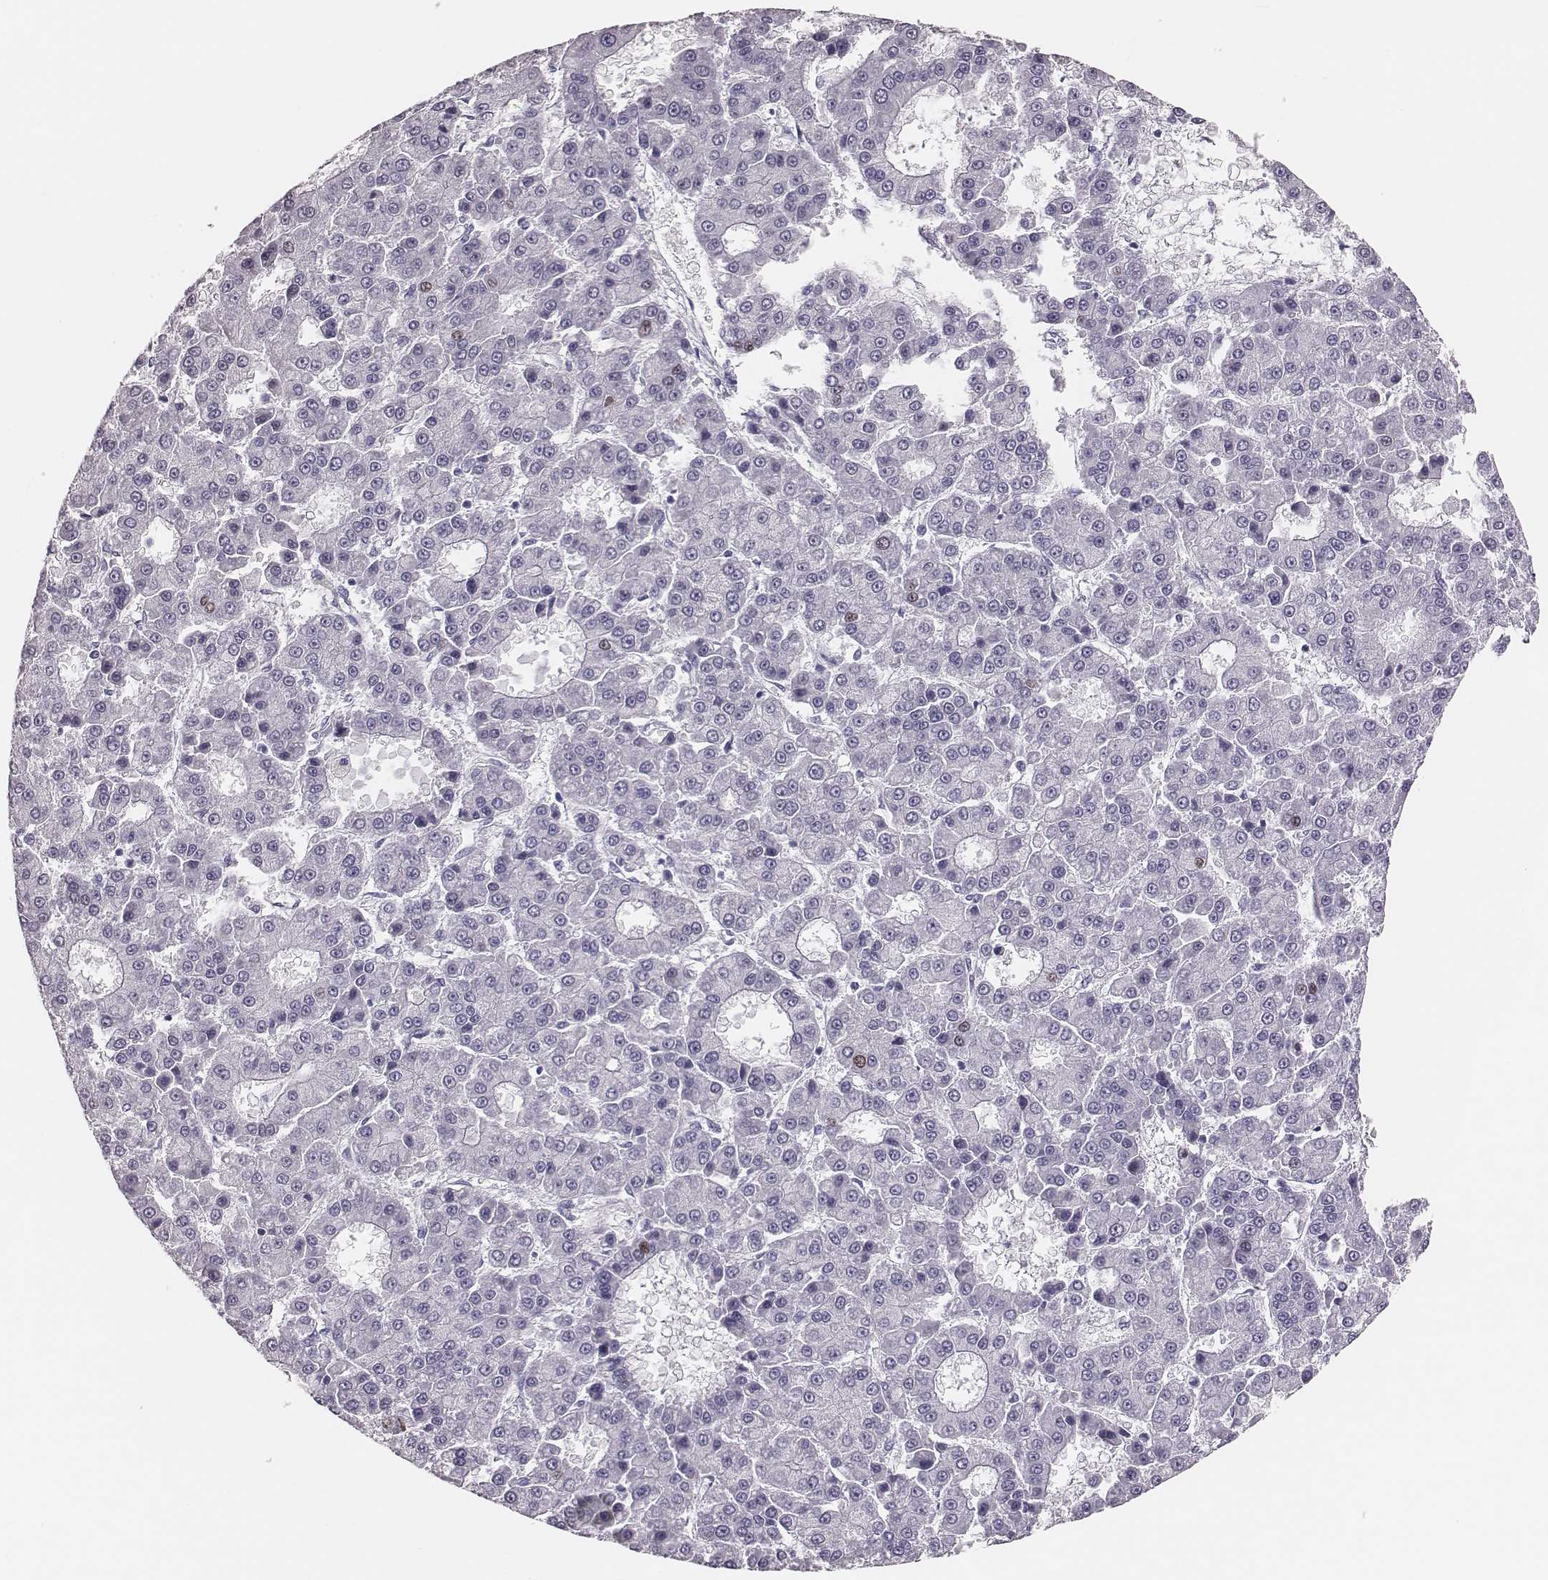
{"staining": {"intensity": "negative", "quantity": "none", "location": "none"}, "tissue": "liver cancer", "cell_type": "Tumor cells", "image_type": "cancer", "snomed": [{"axis": "morphology", "description": "Carcinoma, Hepatocellular, NOS"}, {"axis": "topography", "description": "Liver"}], "caption": "High power microscopy photomicrograph of an immunohistochemistry image of liver hepatocellular carcinoma, revealing no significant positivity in tumor cells. (DAB IHC visualized using brightfield microscopy, high magnification).", "gene": "H1-6", "patient": {"sex": "male", "age": 70}}